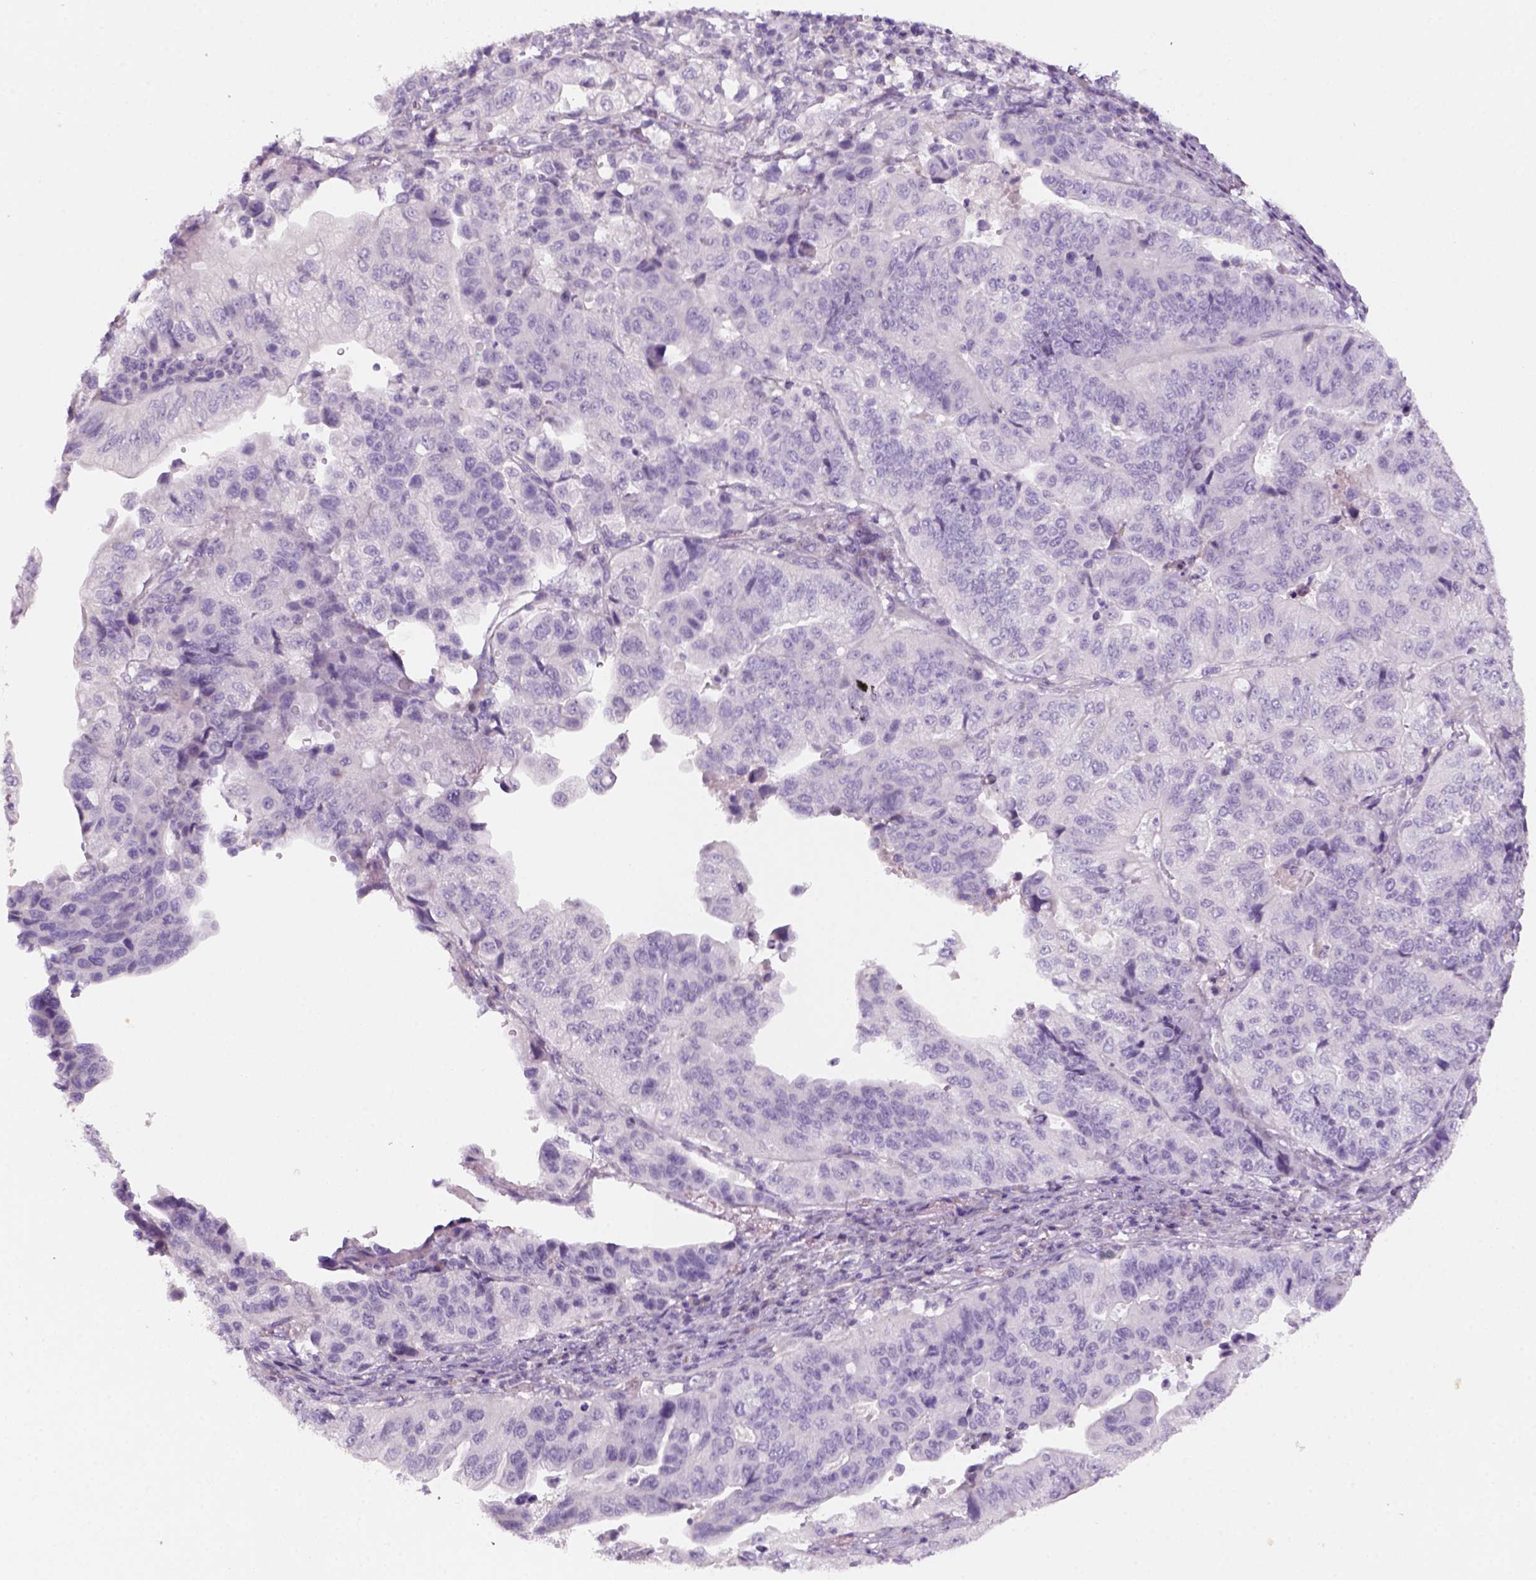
{"staining": {"intensity": "negative", "quantity": "none", "location": "none"}, "tissue": "stomach cancer", "cell_type": "Tumor cells", "image_type": "cancer", "snomed": [{"axis": "morphology", "description": "Adenocarcinoma, NOS"}, {"axis": "topography", "description": "Stomach, upper"}], "caption": "The immunohistochemistry (IHC) image has no significant staining in tumor cells of stomach adenocarcinoma tissue. (IHC, brightfield microscopy, high magnification).", "gene": "KRT25", "patient": {"sex": "female", "age": 67}}